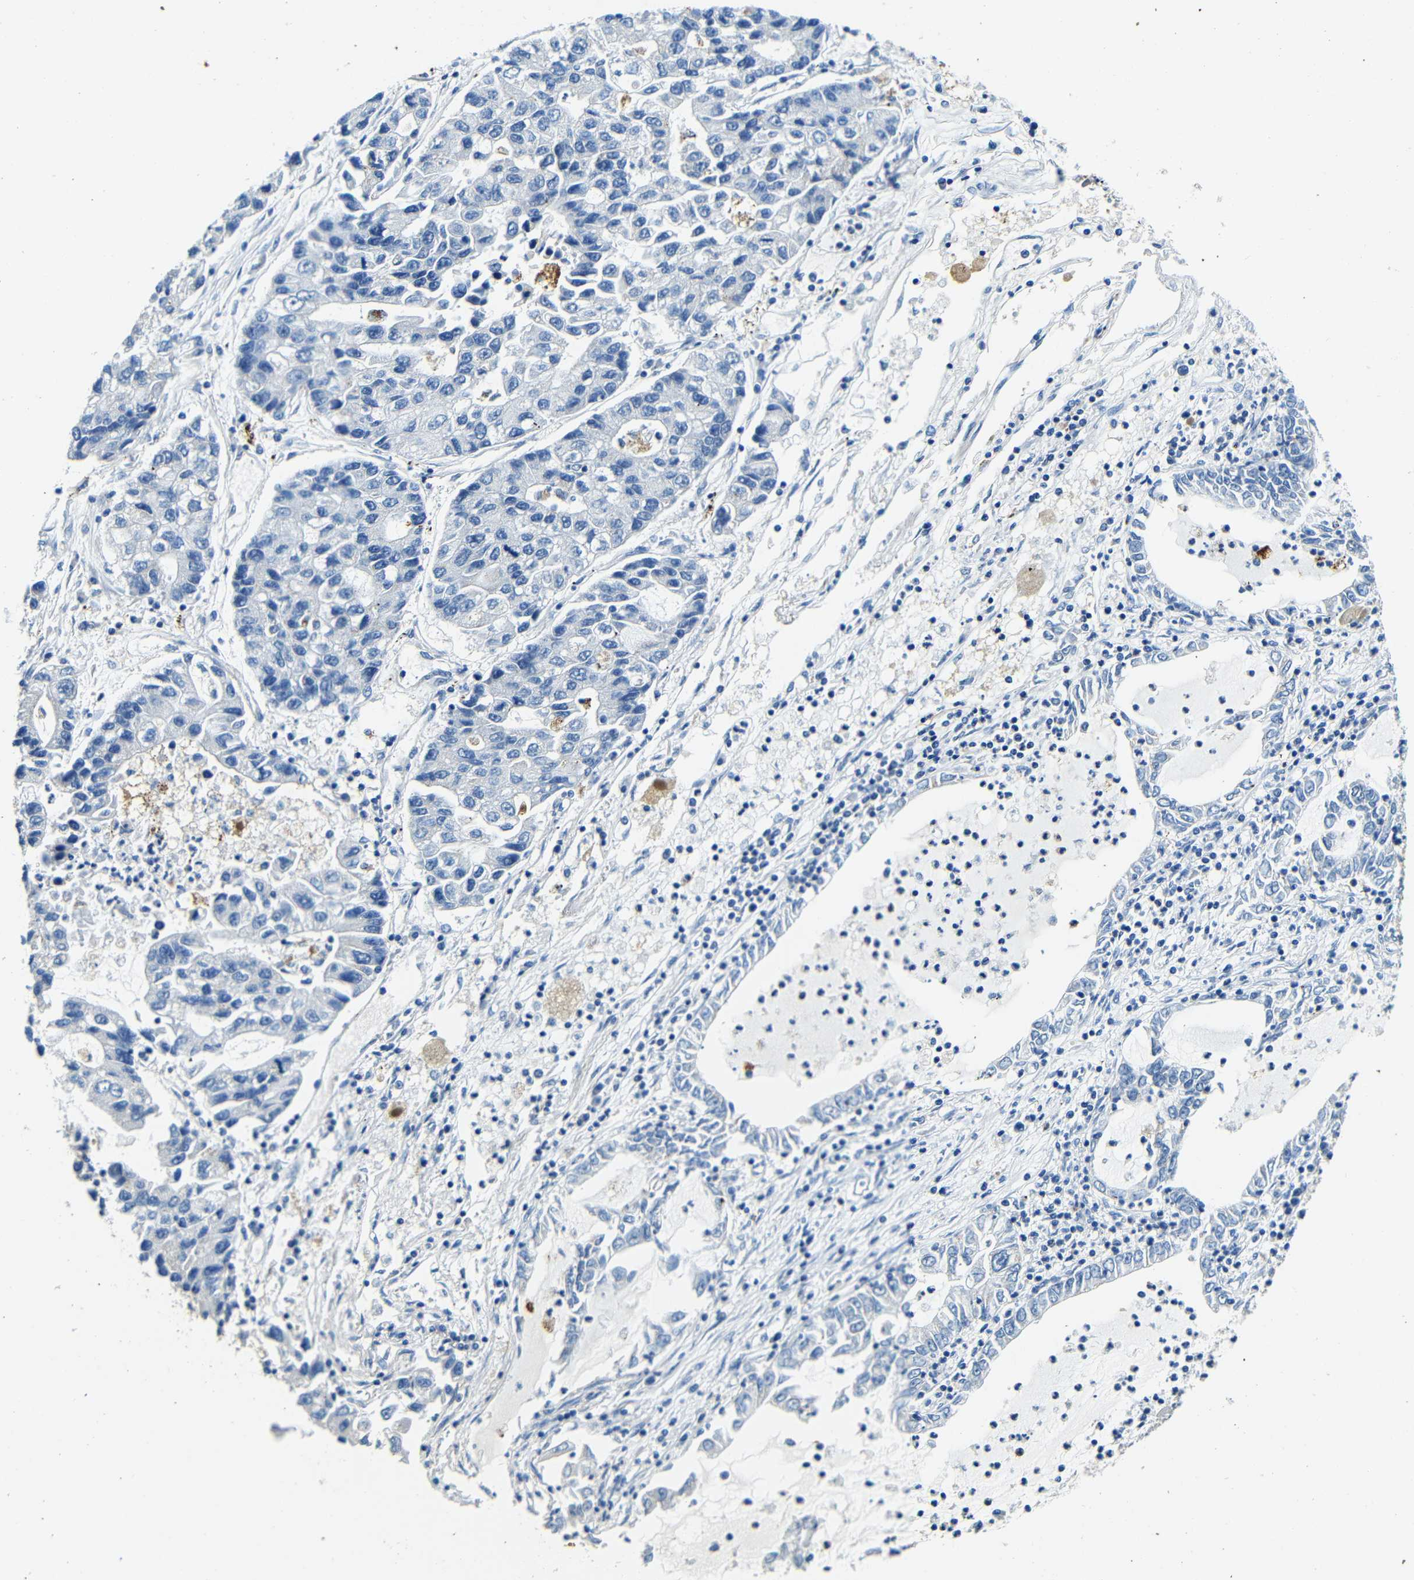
{"staining": {"intensity": "negative", "quantity": "none", "location": "none"}, "tissue": "lung cancer", "cell_type": "Tumor cells", "image_type": "cancer", "snomed": [{"axis": "morphology", "description": "Adenocarcinoma, NOS"}, {"axis": "topography", "description": "Lung"}], "caption": "There is no significant positivity in tumor cells of adenocarcinoma (lung).", "gene": "FMO5", "patient": {"sex": "female", "age": 51}}